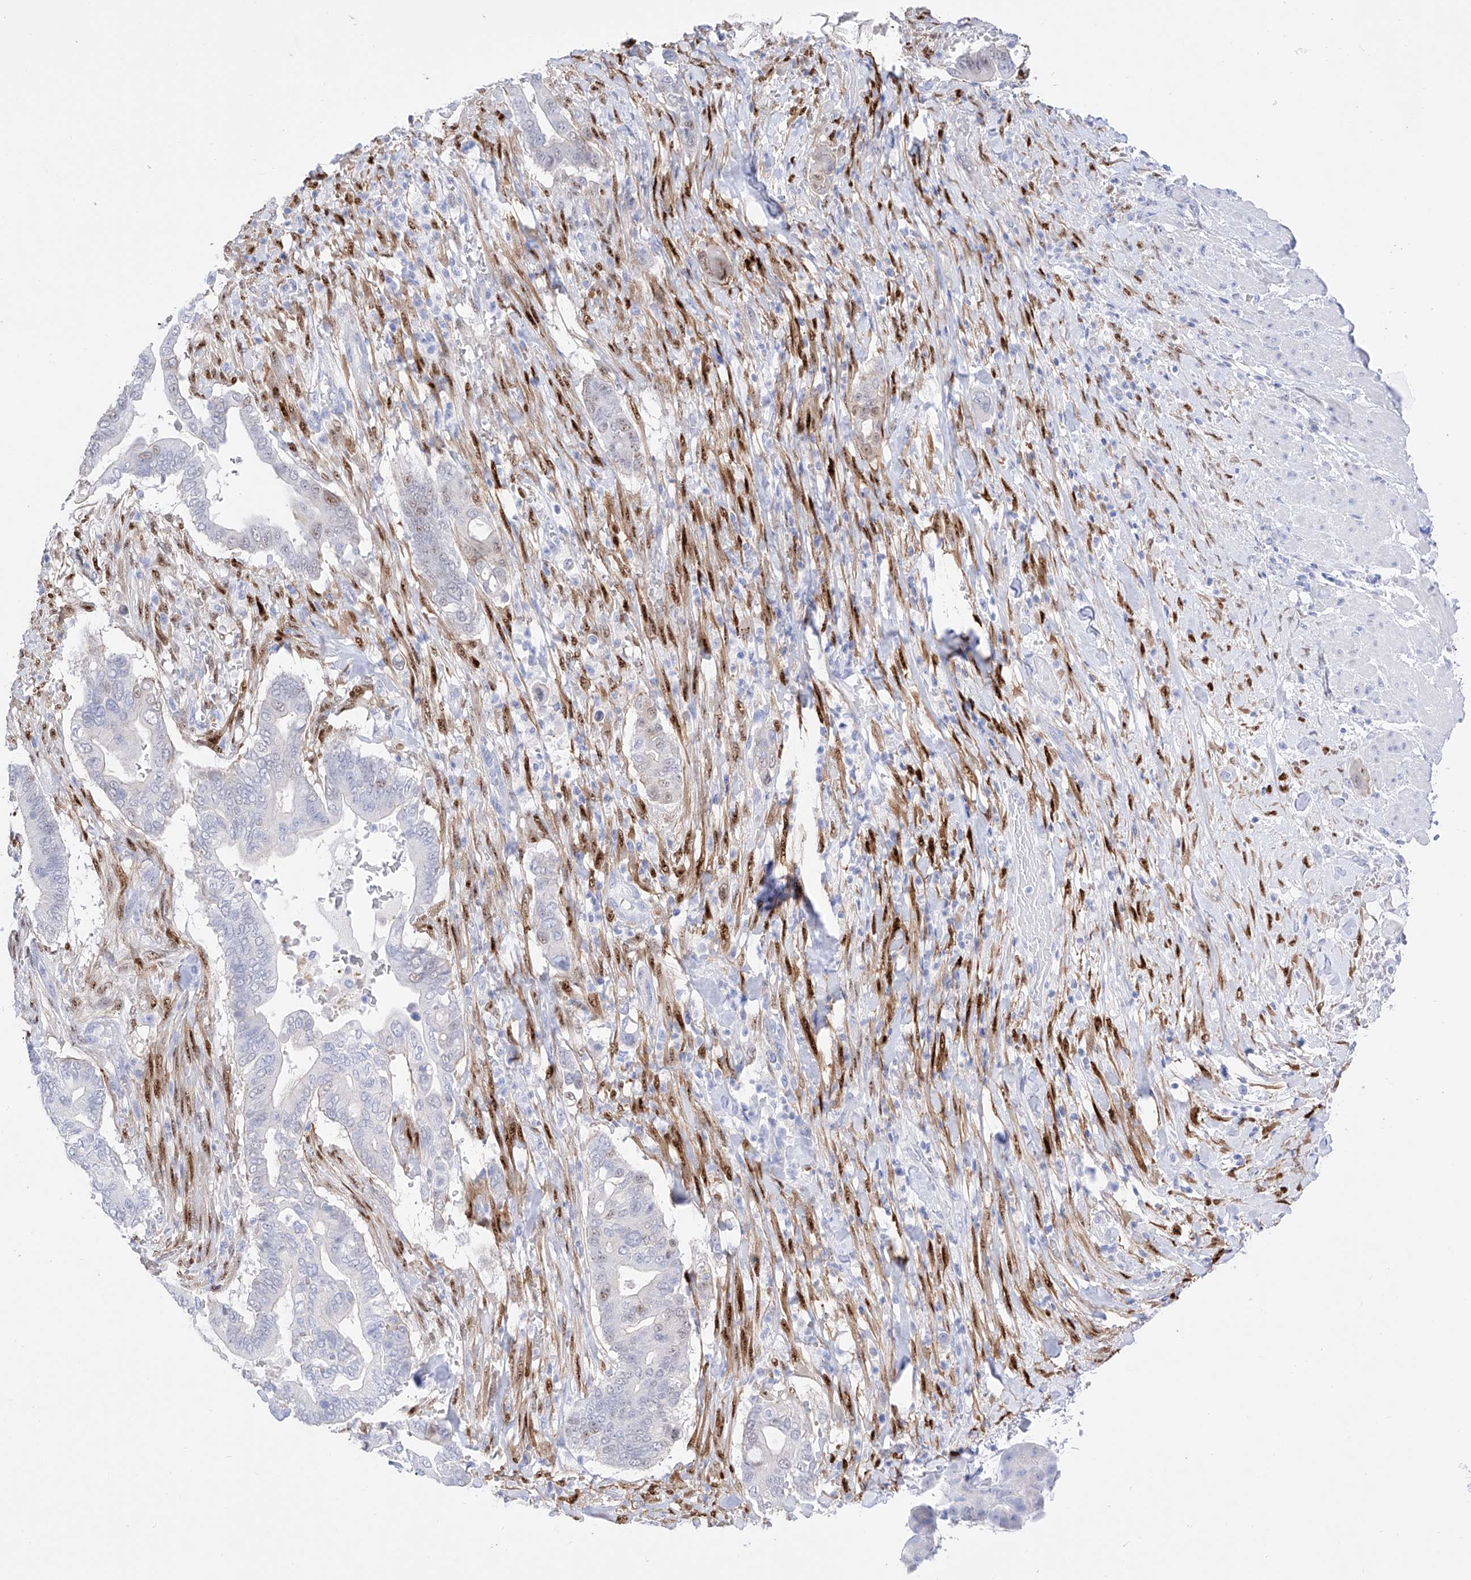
{"staining": {"intensity": "weak", "quantity": "<25%", "location": "nuclear"}, "tissue": "pancreatic cancer", "cell_type": "Tumor cells", "image_type": "cancer", "snomed": [{"axis": "morphology", "description": "Adenocarcinoma, NOS"}, {"axis": "topography", "description": "Pancreas"}], "caption": "Immunohistochemistry (IHC) photomicrograph of neoplastic tissue: human pancreatic cancer (adenocarcinoma) stained with DAB shows no significant protein expression in tumor cells.", "gene": "TRPC7", "patient": {"sex": "male", "age": 68}}